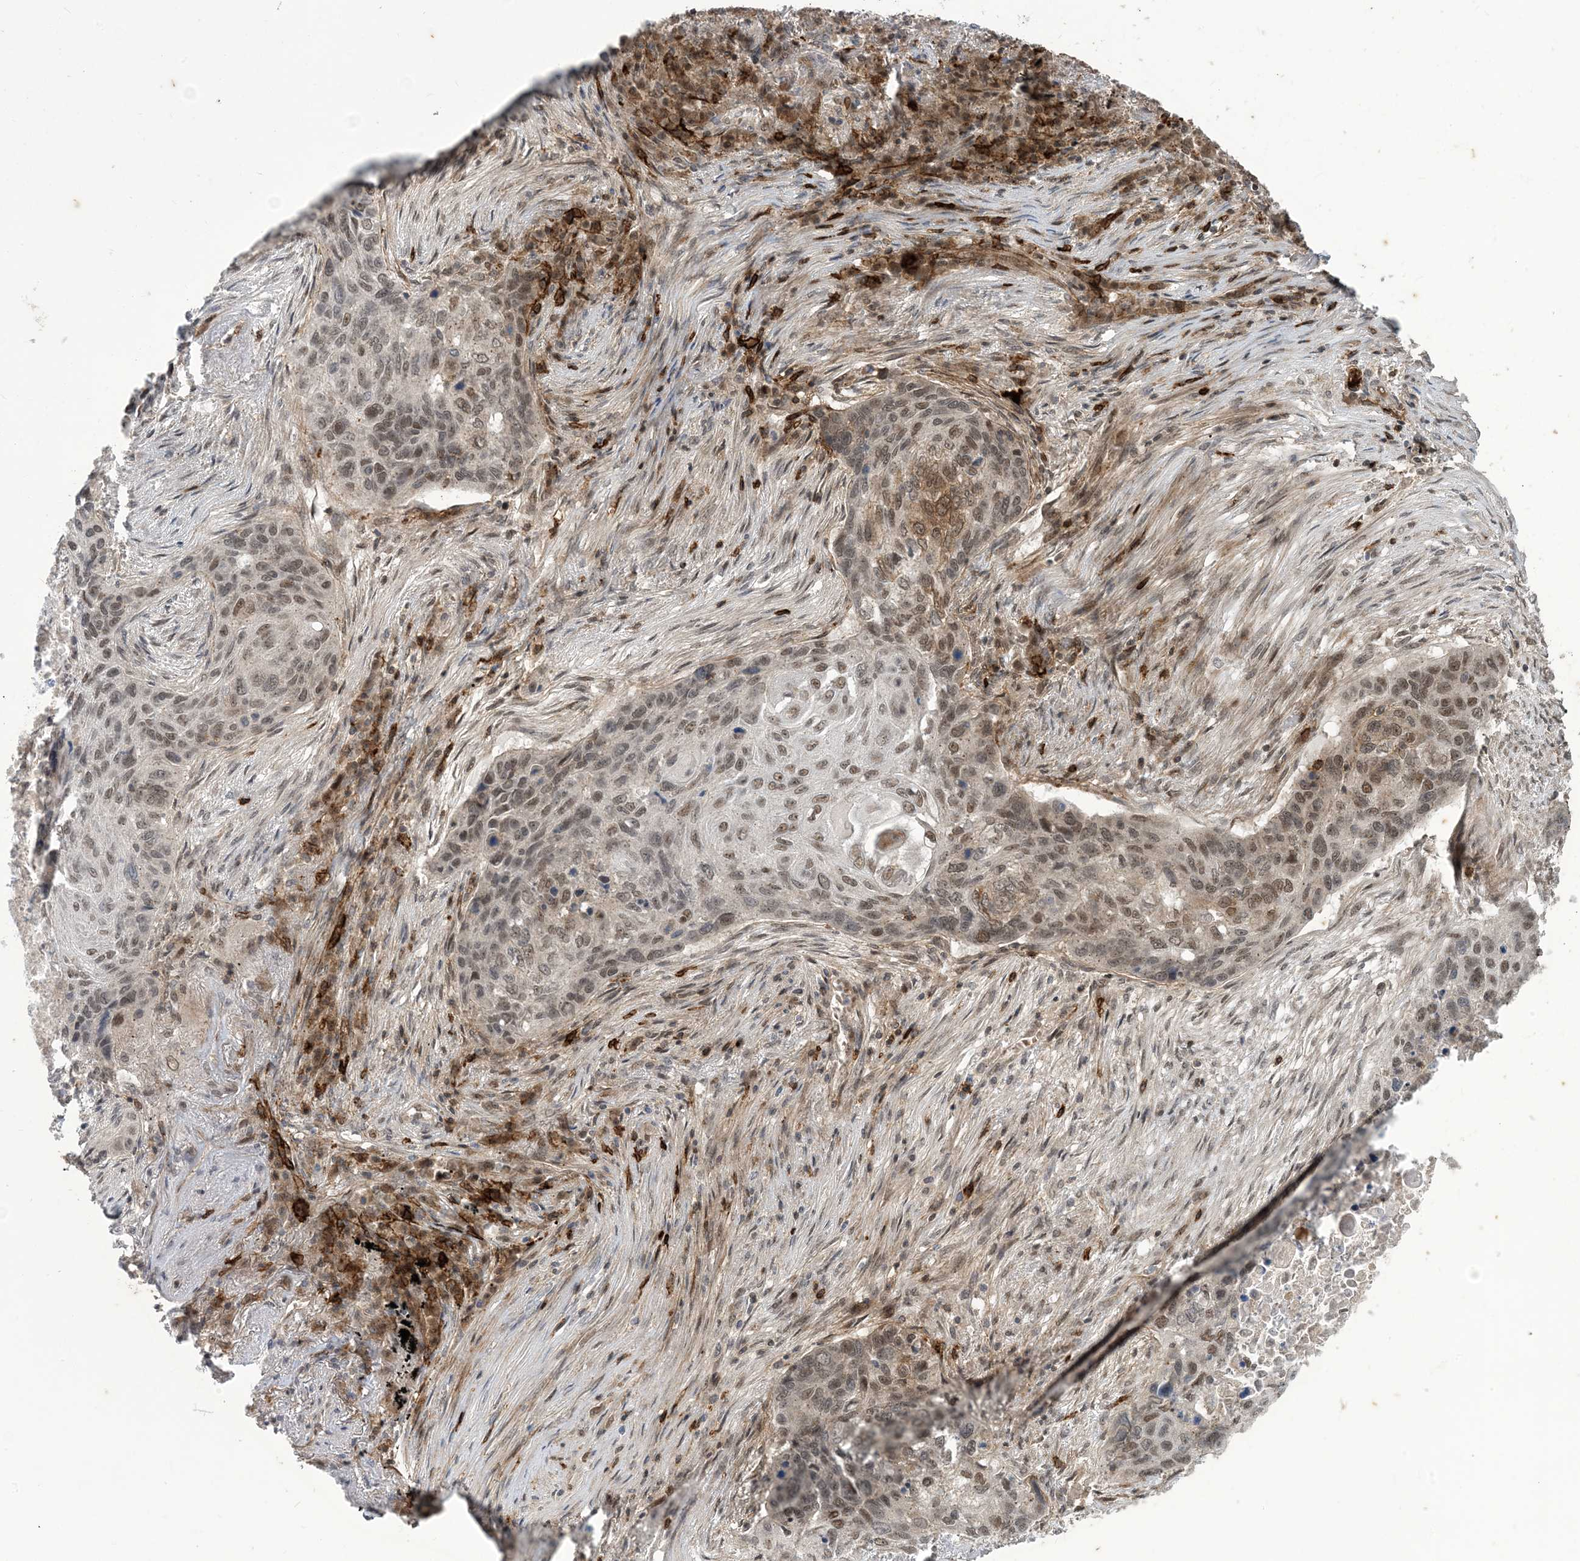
{"staining": {"intensity": "moderate", "quantity": ">75%", "location": "nuclear"}, "tissue": "lung cancer", "cell_type": "Tumor cells", "image_type": "cancer", "snomed": [{"axis": "morphology", "description": "Squamous cell carcinoma, NOS"}, {"axis": "topography", "description": "Lung"}], "caption": "Moderate nuclear protein expression is present in about >75% of tumor cells in lung squamous cell carcinoma.", "gene": "LAGE3", "patient": {"sex": "female", "age": 63}}